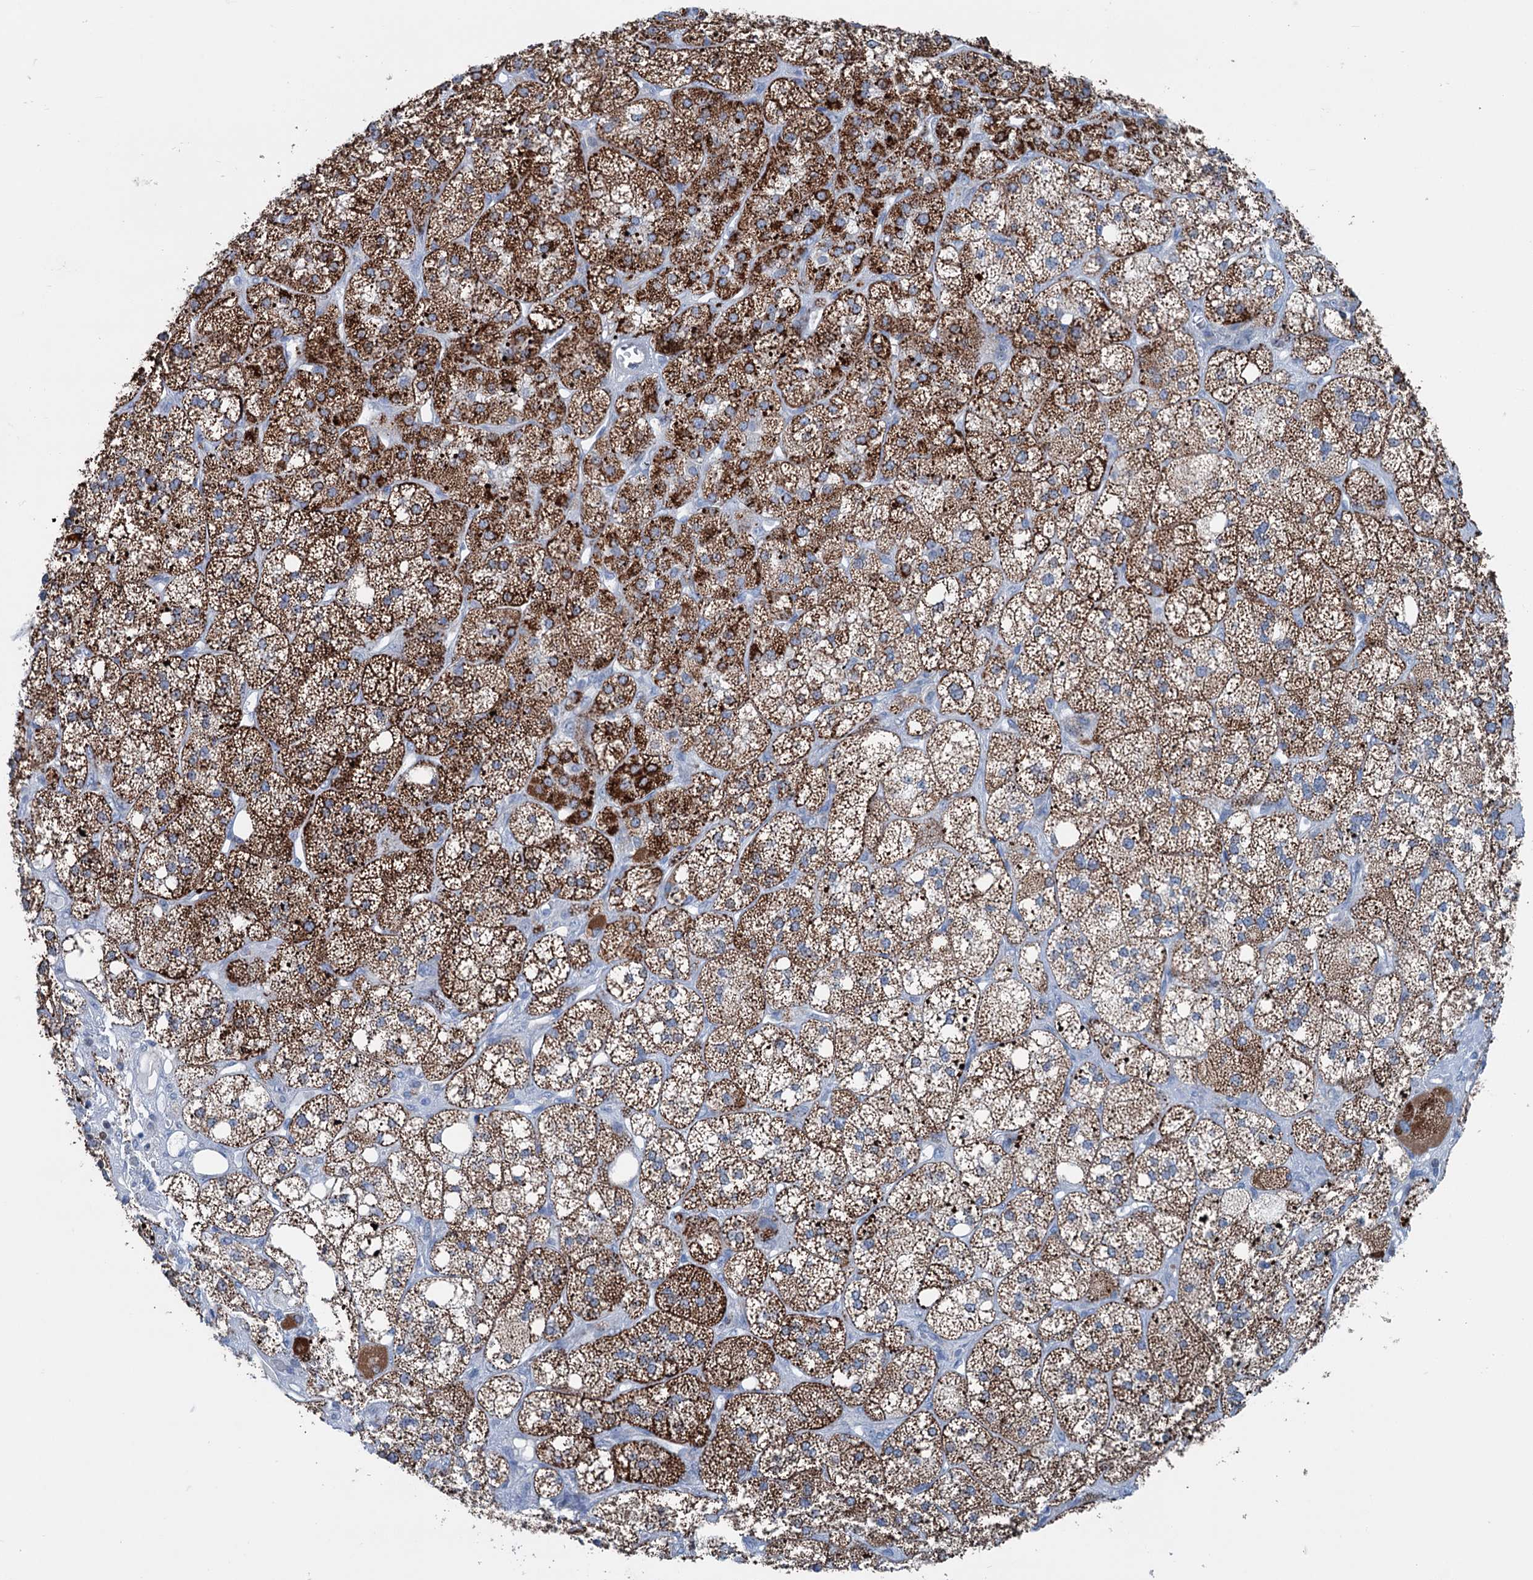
{"staining": {"intensity": "strong", "quantity": "25%-75%", "location": "cytoplasmic/membranous"}, "tissue": "adrenal gland", "cell_type": "Glandular cells", "image_type": "normal", "snomed": [{"axis": "morphology", "description": "Normal tissue, NOS"}, {"axis": "topography", "description": "Adrenal gland"}], "caption": "Protein expression analysis of normal human adrenal gland reveals strong cytoplasmic/membranous expression in approximately 25%-75% of glandular cells. (DAB = brown stain, brightfield microscopy at high magnification).", "gene": "ELP4", "patient": {"sex": "male", "age": 61}}